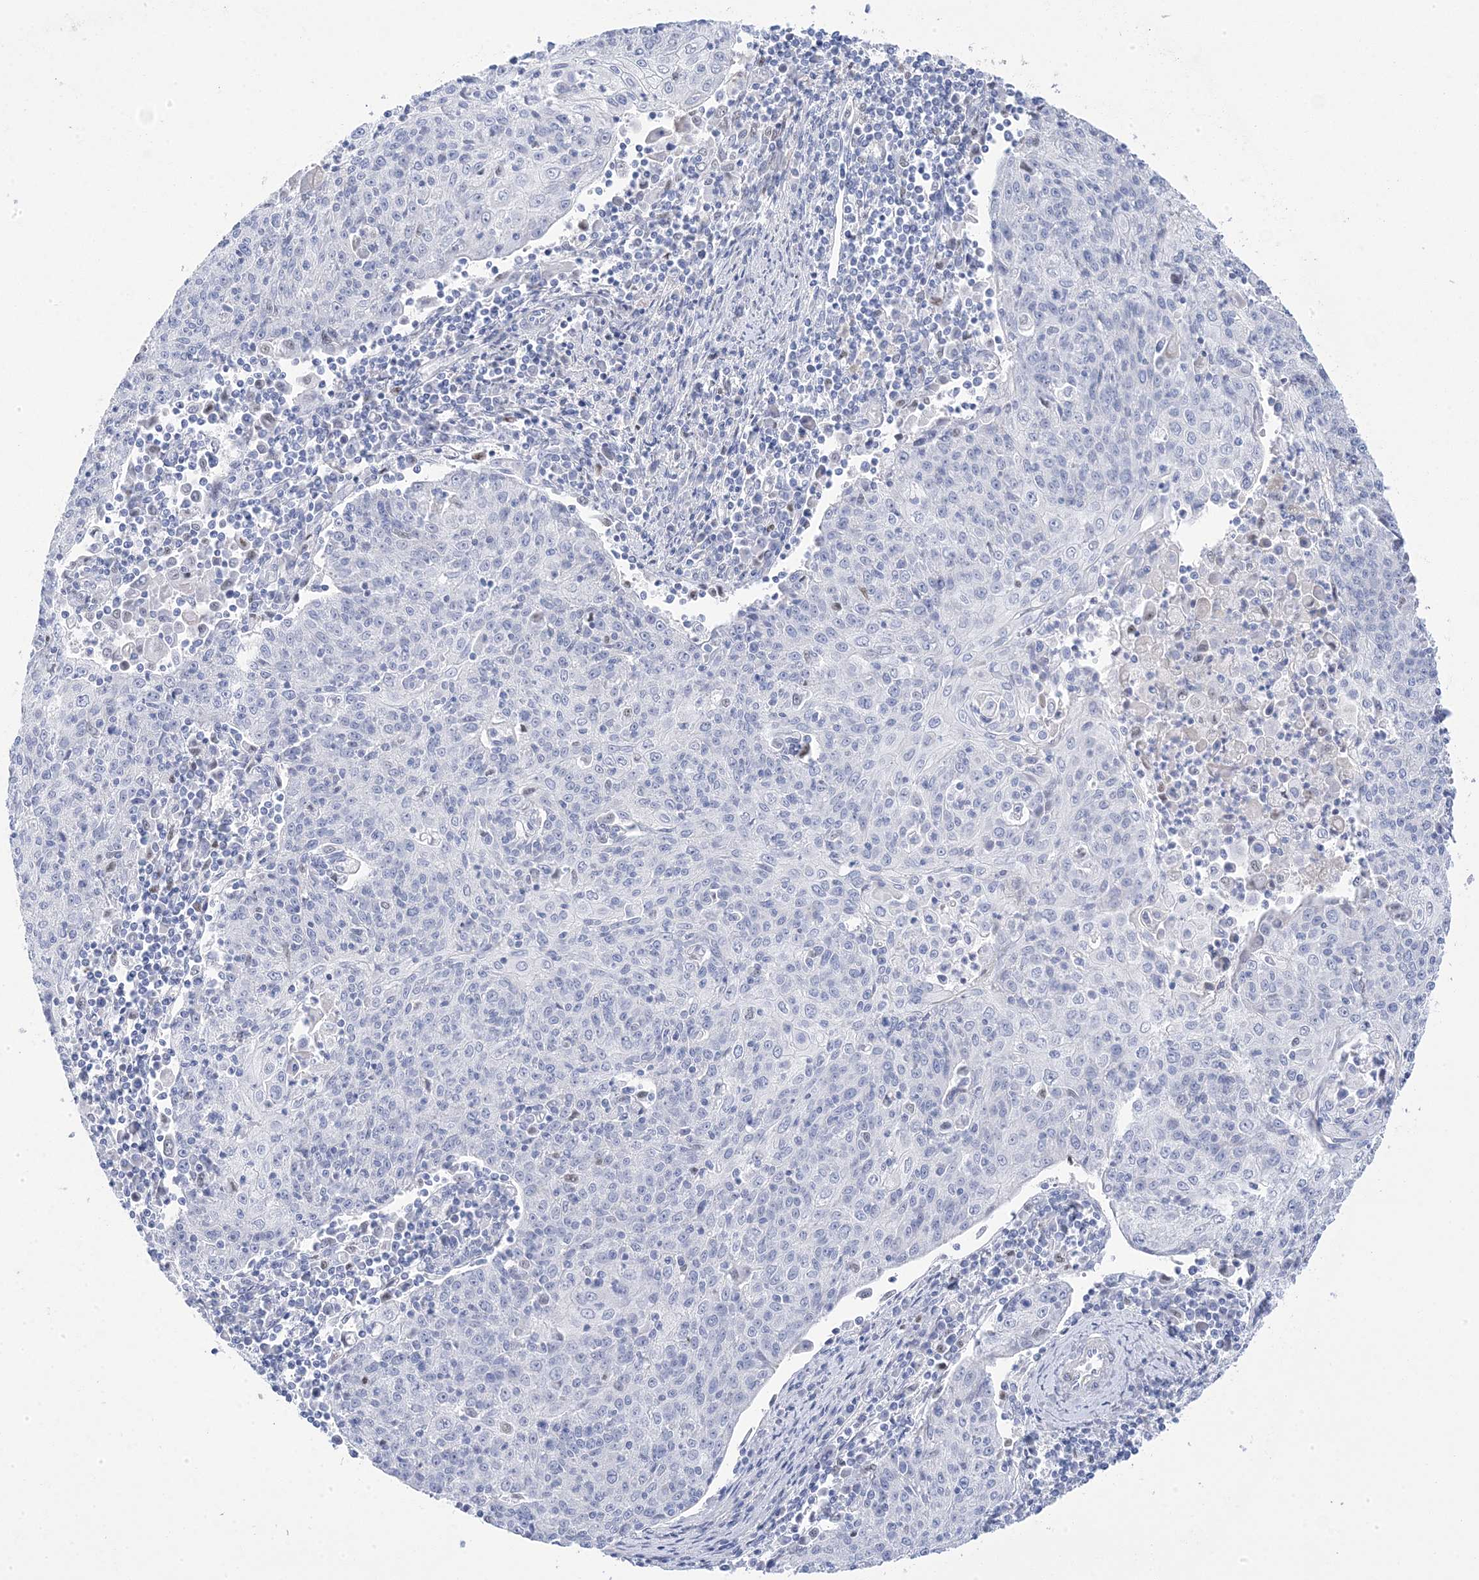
{"staining": {"intensity": "negative", "quantity": "none", "location": "none"}, "tissue": "cervical cancer", "cell_type": "Tumor cells", "image_type": "cancer", "snomed": [{"axis": "morphology", "description": "Squamous cell carcinoma, NOS"}, {"axis": "topography", "description": "Cervix"}], "caption": "Tumor cells show no significant staining in cervical cancer.", "gene": "GTPBP6", "patient": {"sex": "female", "age": 48}}